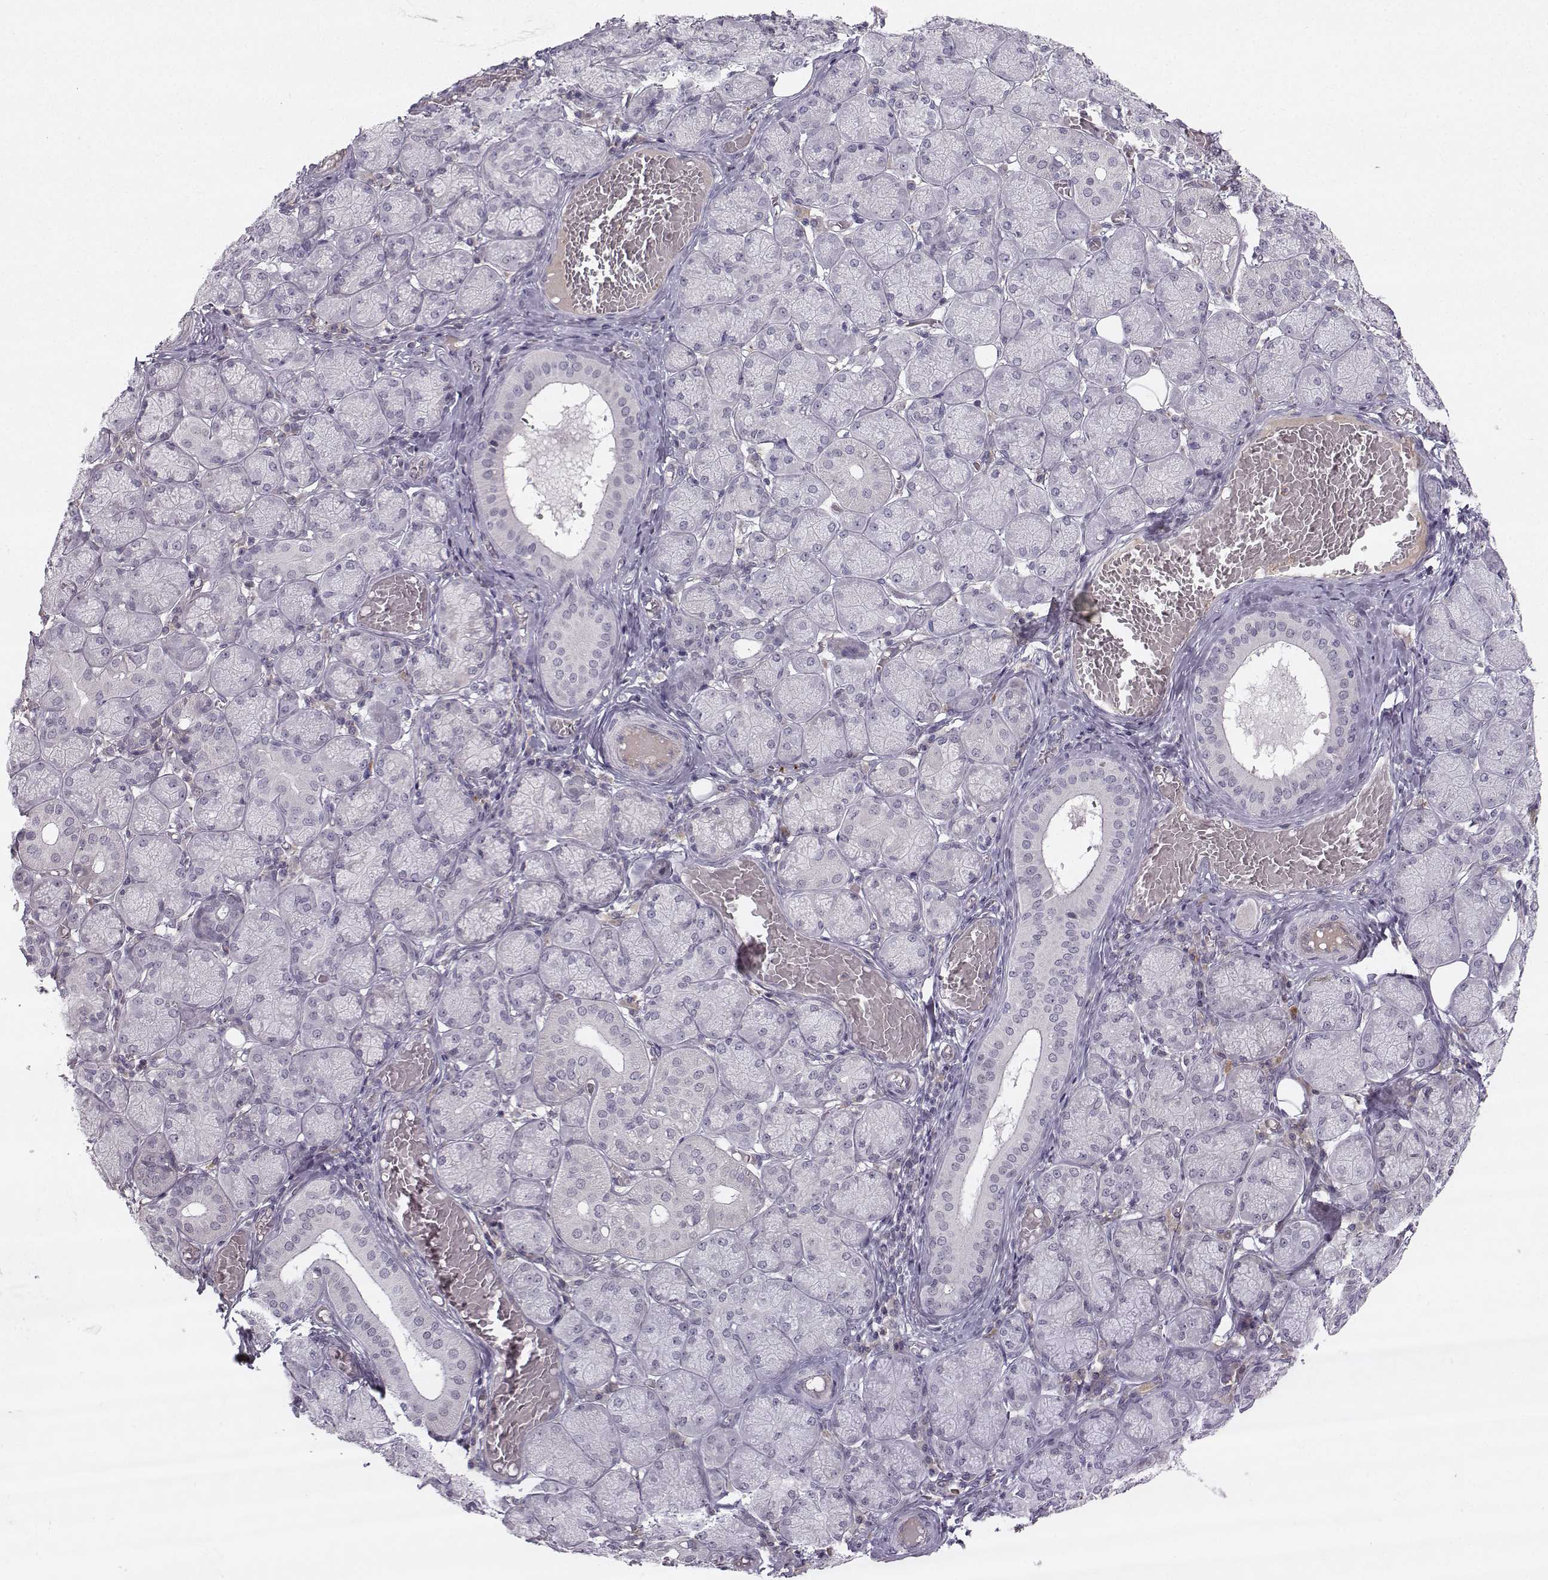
{"staining": {"intensity": "negative", "quantity": "none", "location": "none"}, "tissue": "salivary gland", "cell_type": "Glandular cells", "image_type": "normal", "snomed": [{"axis": "morphology", "description": "Normal tissue, NOS"}, {"axis": "topography", "description": "Salivary gland"}, {"axis": "topography", "description": "Peripheral nerve tissue"}], "caption": "A high-resolution micrograph shows immunohistochemistry (IHC) staining of normal salivary gland, which reveals no significant positivity in glandular cells. Nuclei are stained in blue.", "gene": "OPRD1", "patient": {"sex": "female", "age": 24}}